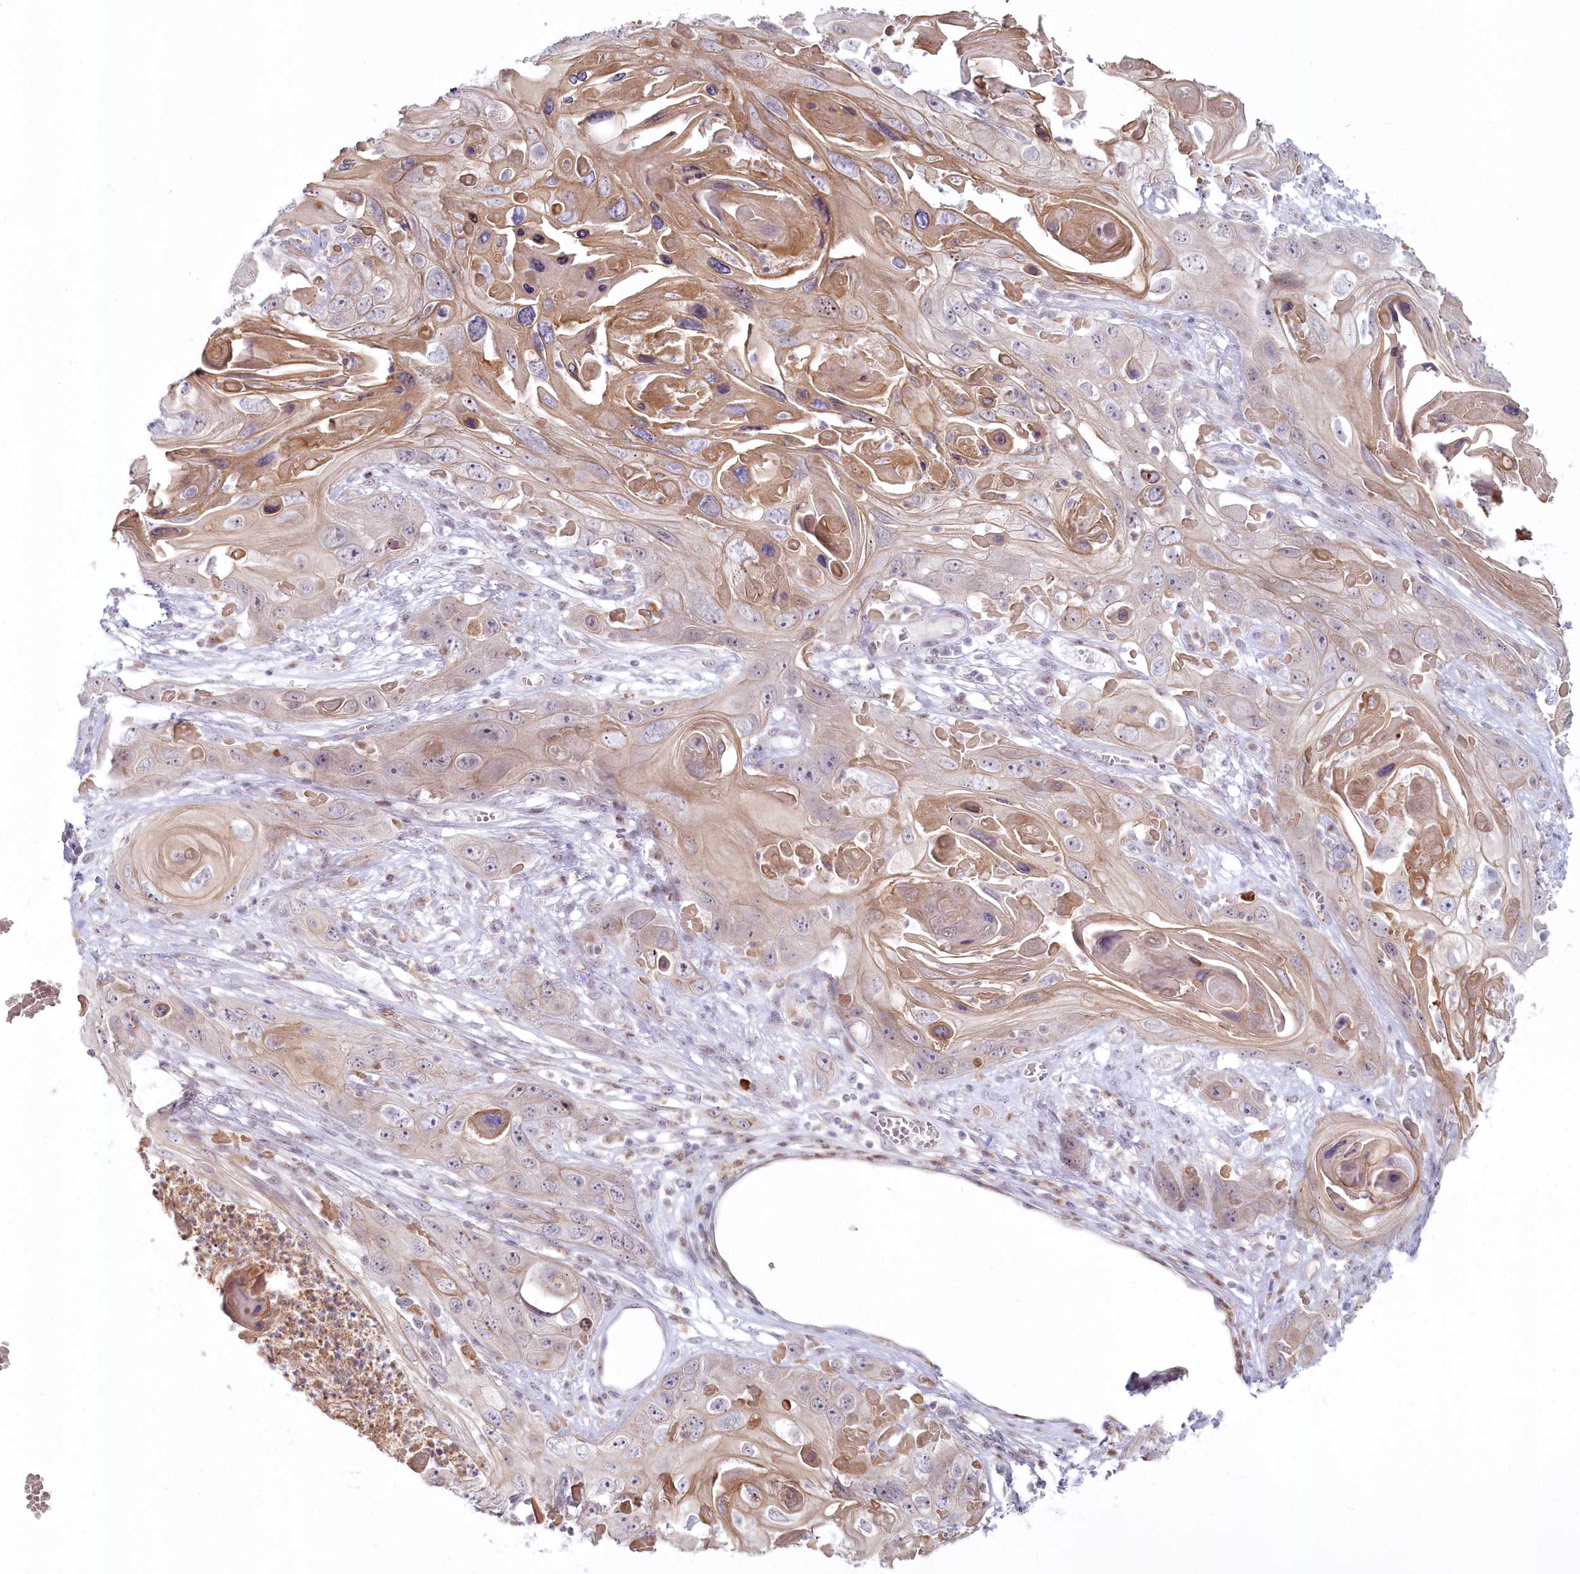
{"staining": {"intensity": "moderate", "quantity": "25%-75%", "location": "cytoplasmic/membranous"}, "tissue": "skin cancer", "cell_type": "Tumor cells", "image_type": "cancer", "snomed": [{"axis": "morphology", "description": "Squamous cell carcinoma, NOS"}, {"axis": "topography", "description": "Skin"}], "caption": "Skin squamous cell carcinoma stained with a protein marker displays moderate staining in tumor cells.", "gene": "ABHD8", "patient": {"sex": "male", "age": 55}}